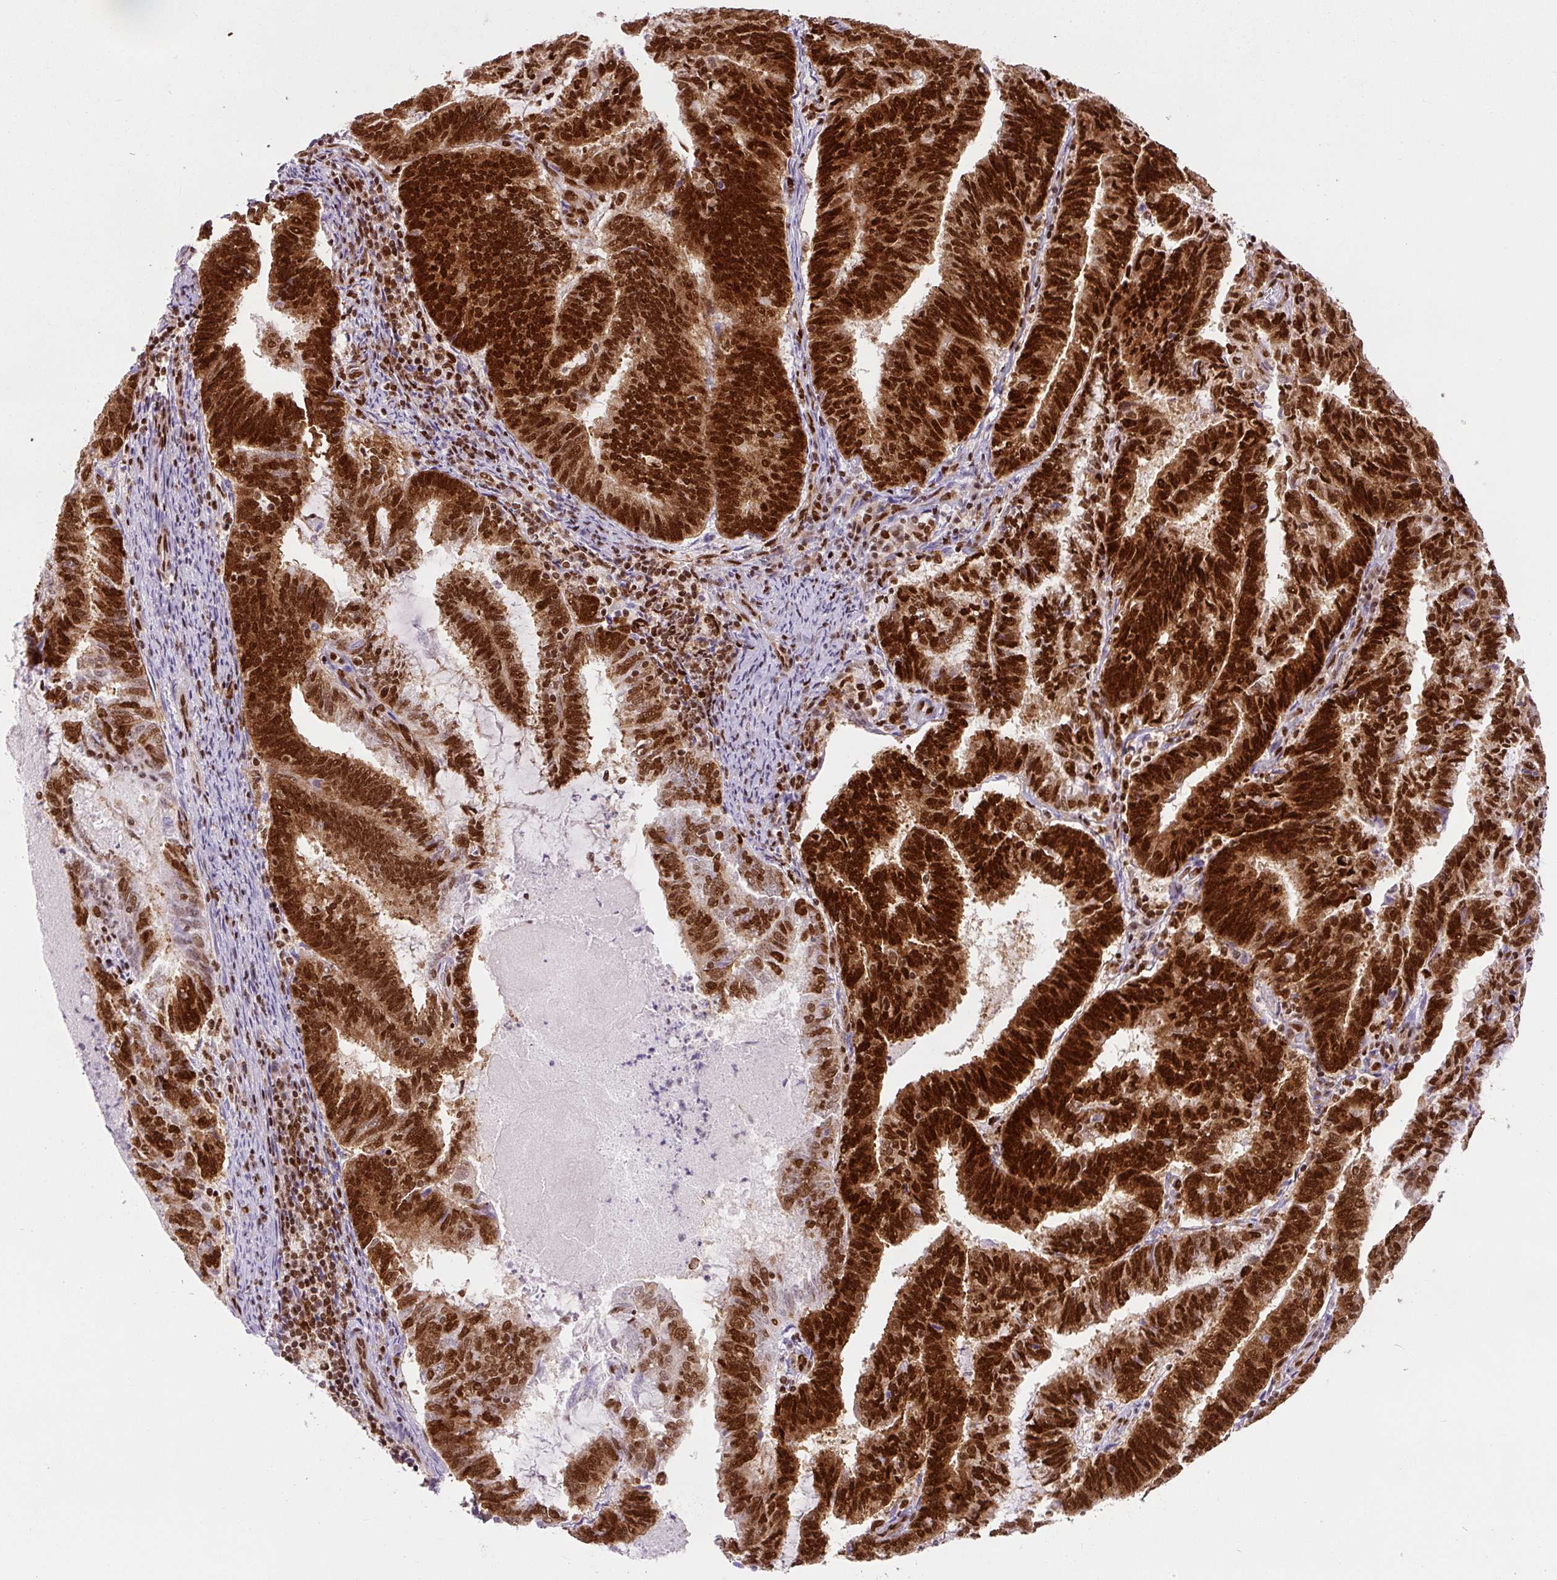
{"staining": {"intensity": "strong", "quantity": ">75%", "location": "nuclear"}, "tissue": "endometrial cancer", "cell_type": "Tumor cells", "image_type": "cancer", "snomed": [{"axis": "morphology", "description": "Adenocarcinoma, NOS"}, {"axis": "topography", "description": "Endometrium"}], "caption": "Immunohistochemistry (IHC) image of neoplastic tissue: human endometrial cancer stained using immunohistochemistry (IHC) demonstrates high levels of strong protein expression localized specifically in the nuclear of tumor cells, appearing as a nuclear brown color.", "gene": "FUS", "patient": {"sex": "female", "age": 80}}